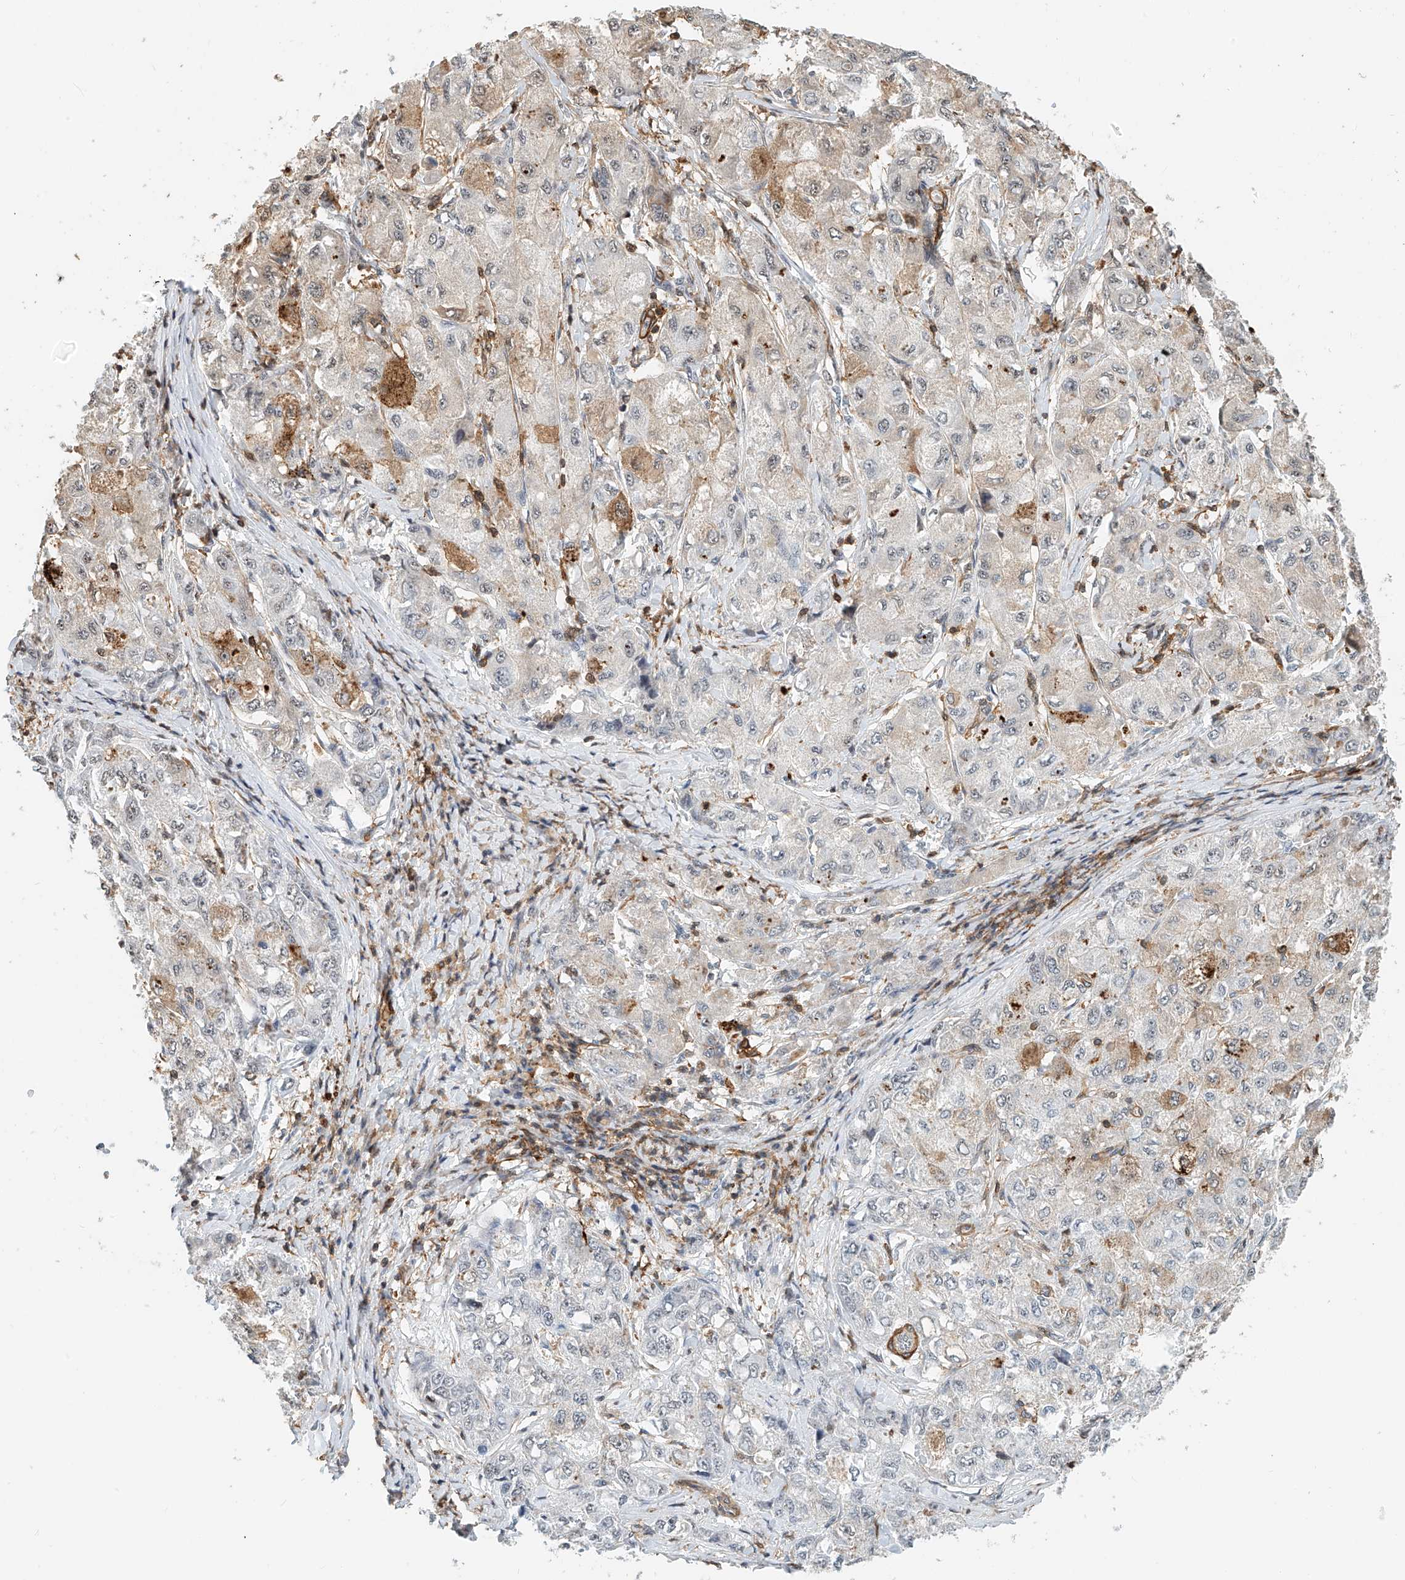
{"staining": {"intensity": "moderate", "quantity": "<25%", "location": "cytoplasmic/membranous"}, "tissue": "liver cancer", "cell_type": "Tumor cells", "image_type": "cancer", "snomed": [{"axis": "morphology", "description": "Carcinoma, Hepatocellular, NOS"}, {"axis": "topography", "description": "Liver"}], "caption": "Liver hepatocellular carcinoma stained for a protein (brown) demonstrates moderate cytoplasmic/membranous positive positivity in about <25% of tumor cells.", "gene": "MICAL1", "patient": {"sex": "male", "age": 80}}